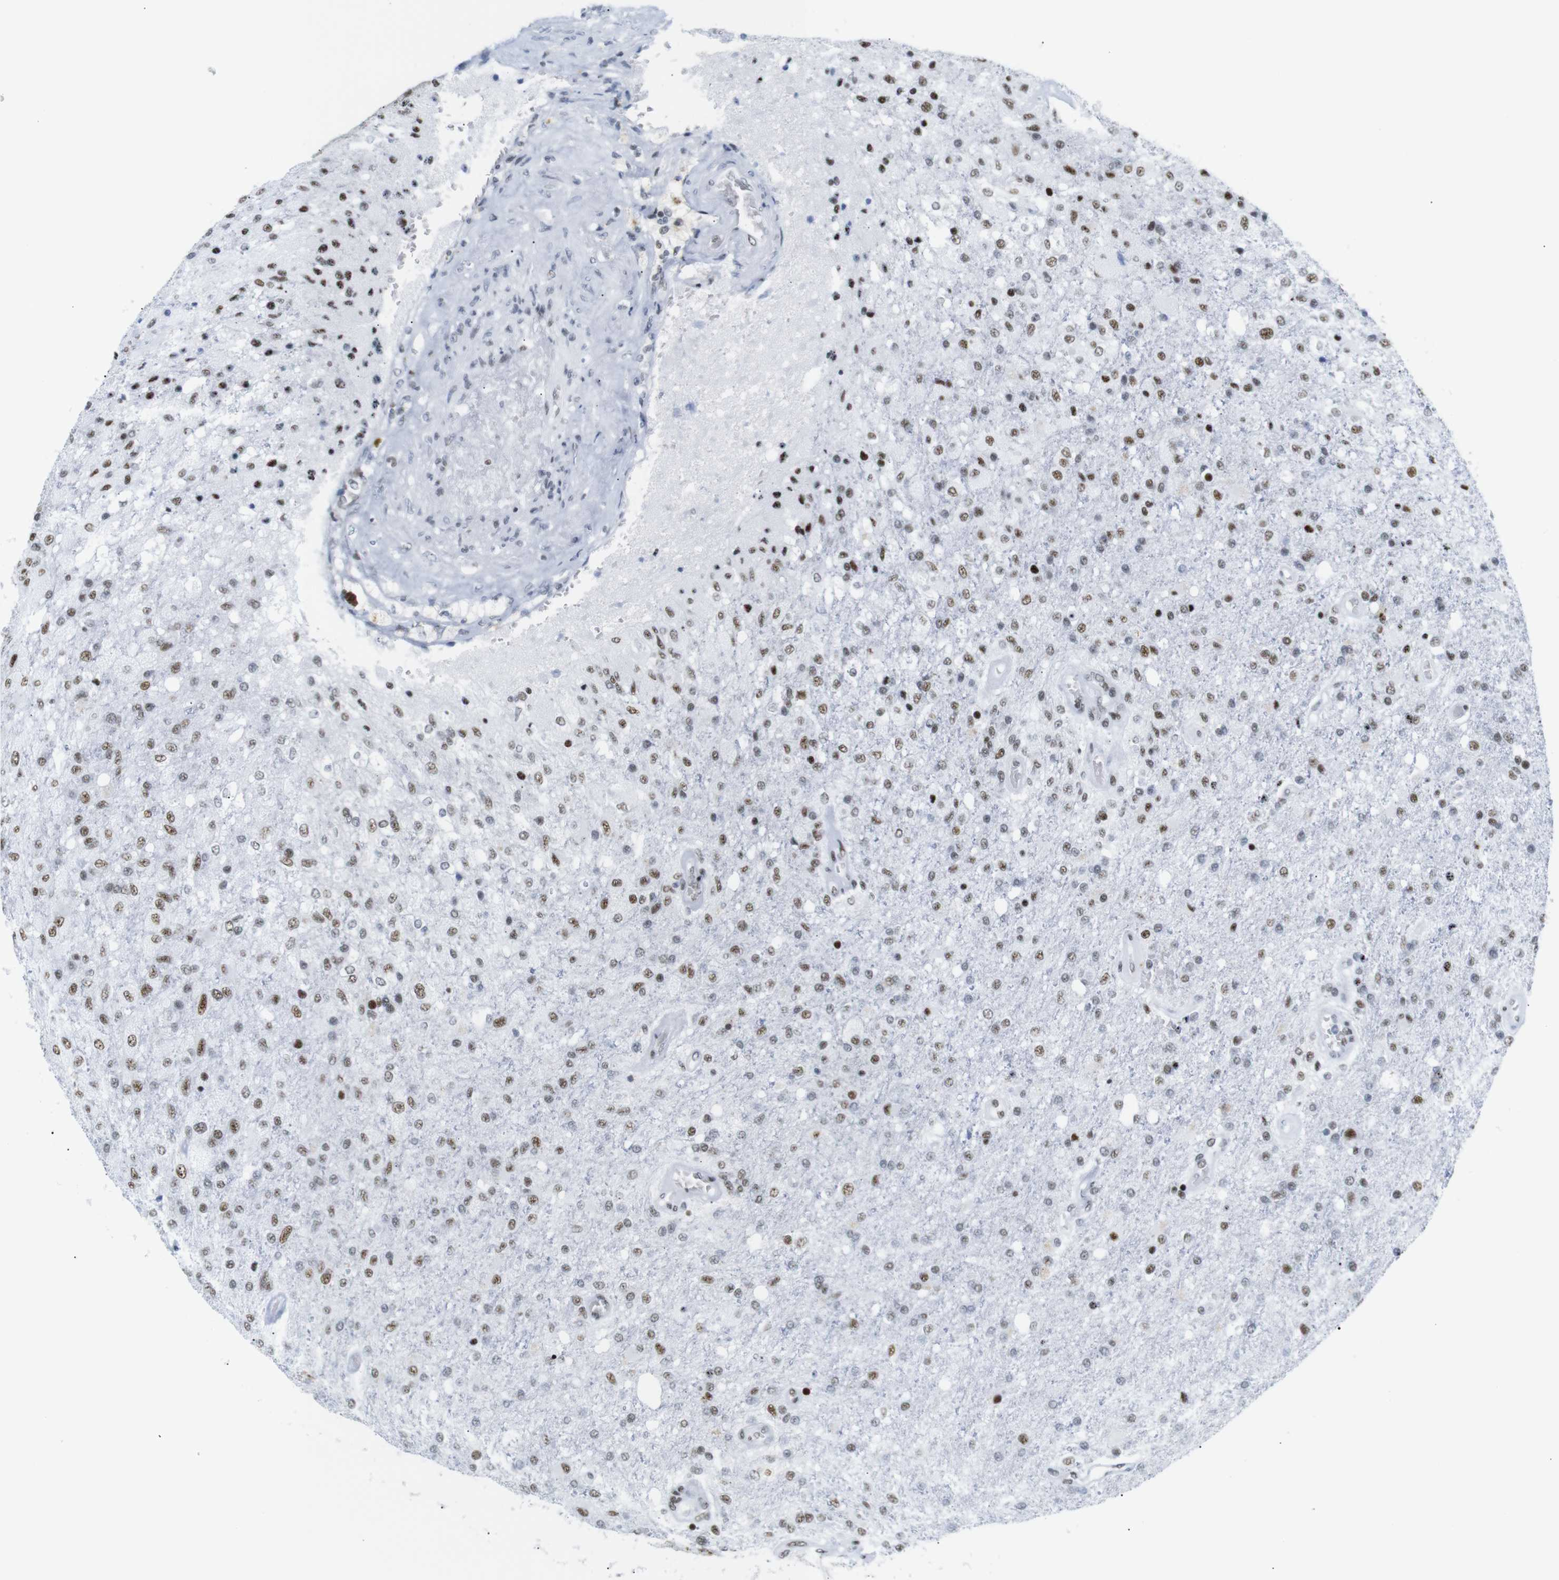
{"staining": {"intensity": "strong", "quantity": ">75%", "location": "nuclear"}, "tissue": "glioma", "cell_type": "Tumor cells", "image_type": "cancer", "snomed": [{"axis": "morphology", "description": "Normal tissue, NOS"}, {"axis": "morphology", "description": "Glioma, malignant, High grade"}, {"axis": "topography", "description": "Cerebral cortex"}], "caption": "High-power microscopy captured an immunohistochemistry (IHC) micrograph of glioma, revealing strong nuclear positivity in about >75% of tumor cells.", "gene": "TRA2B", "patient": {"sex": "male", "age": 77}}